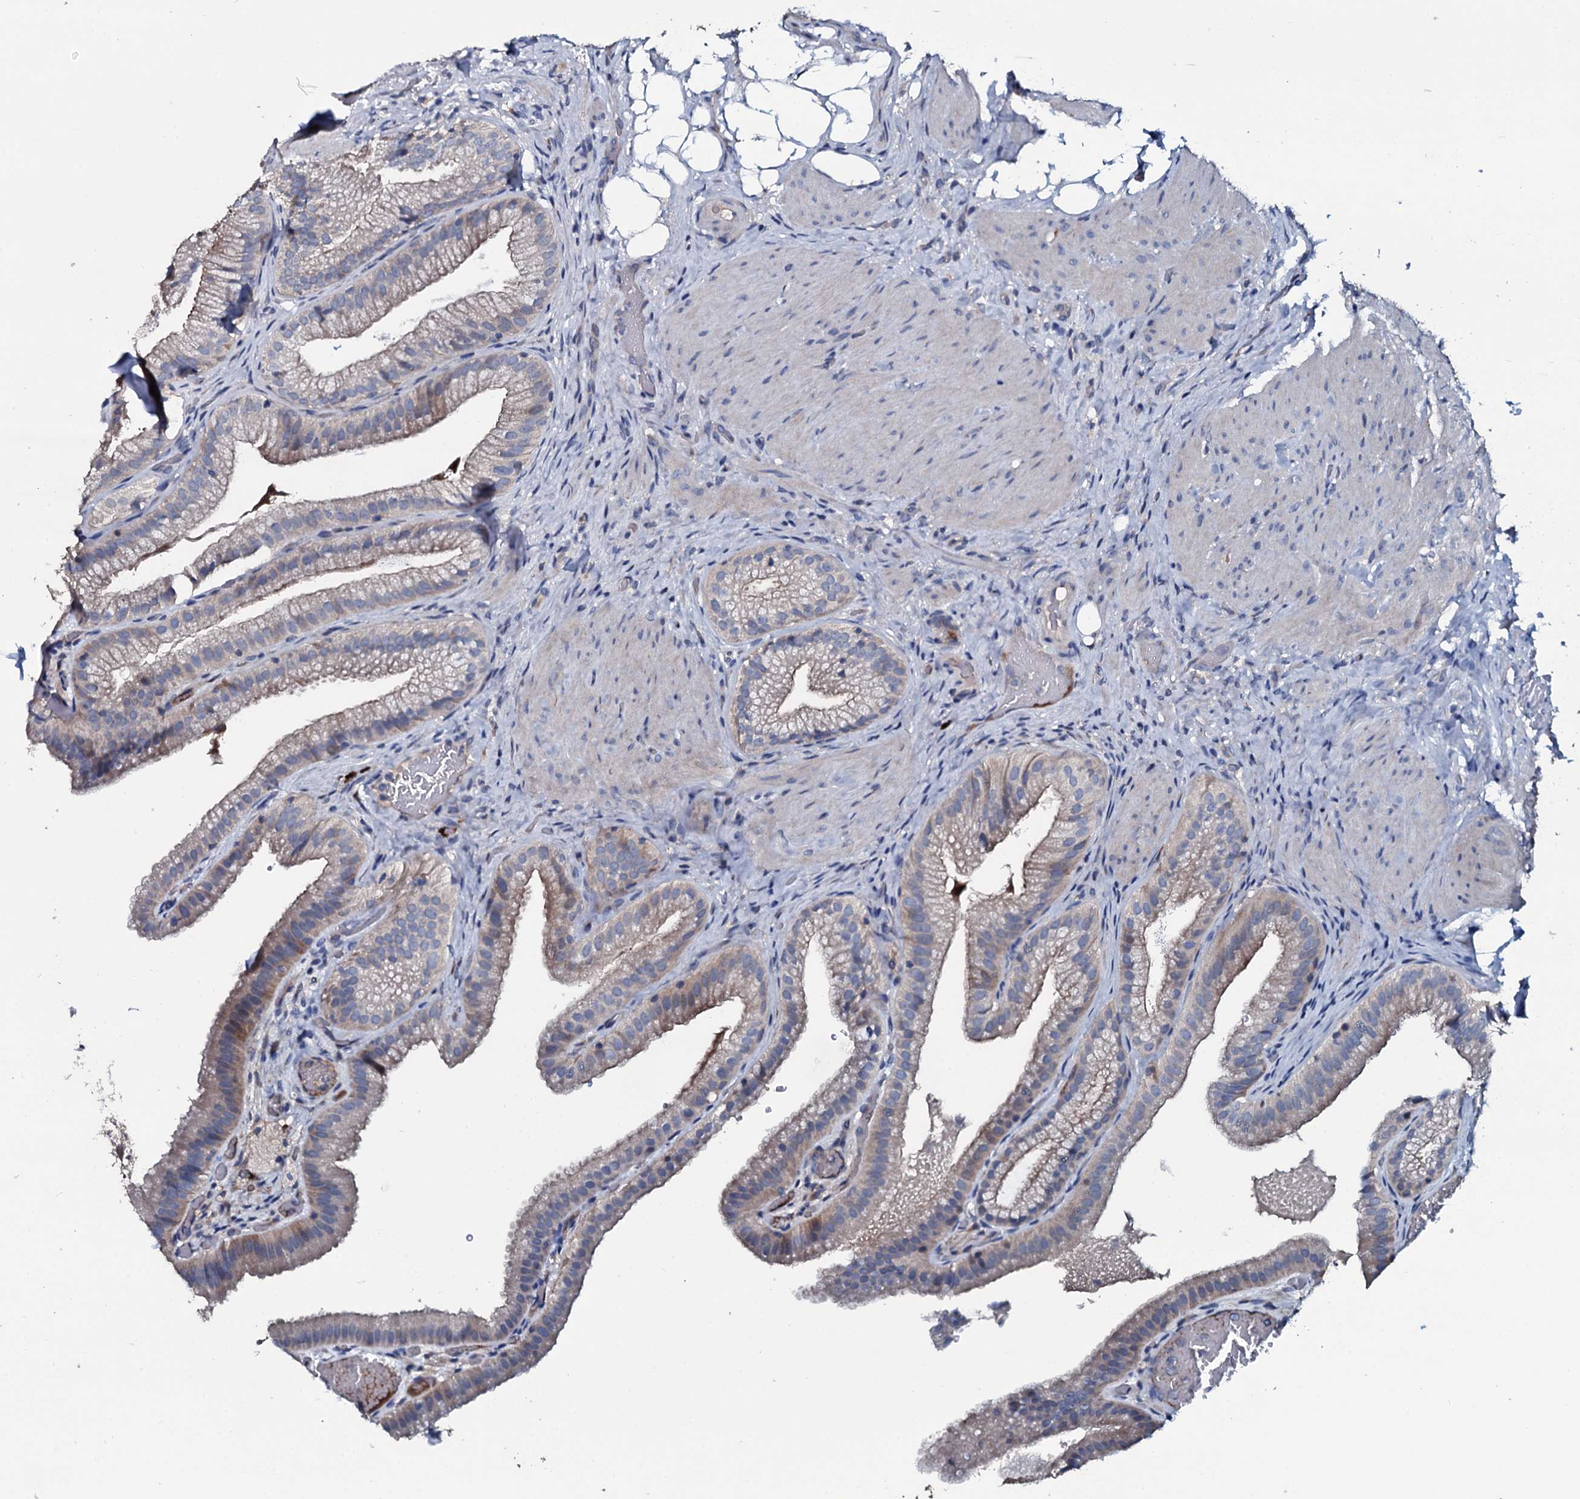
{"staining": {"intensity": "moderate", "quantity": "25%-75%", "location": "cytoplasmic/membranous"}, "tissue": "gallbladder", "cell_type": "Glandular cells", "image_type": "normal", "snomed": [{"axis": "morphology", "description": "Normal tissue, NOS"}, {"axis": "morphology", "description": "Inflammation, NOS"}, {"axis": "topography", "description": "Gallbladder"}], "caption": "Protein staining exhibits moderate cytoplasmic/membranous positivity in approximately 25%-75% of glandular cells in benign gallbladder.", "gene": "IL12B", "patient": {"sex": "male", "age": 51}}